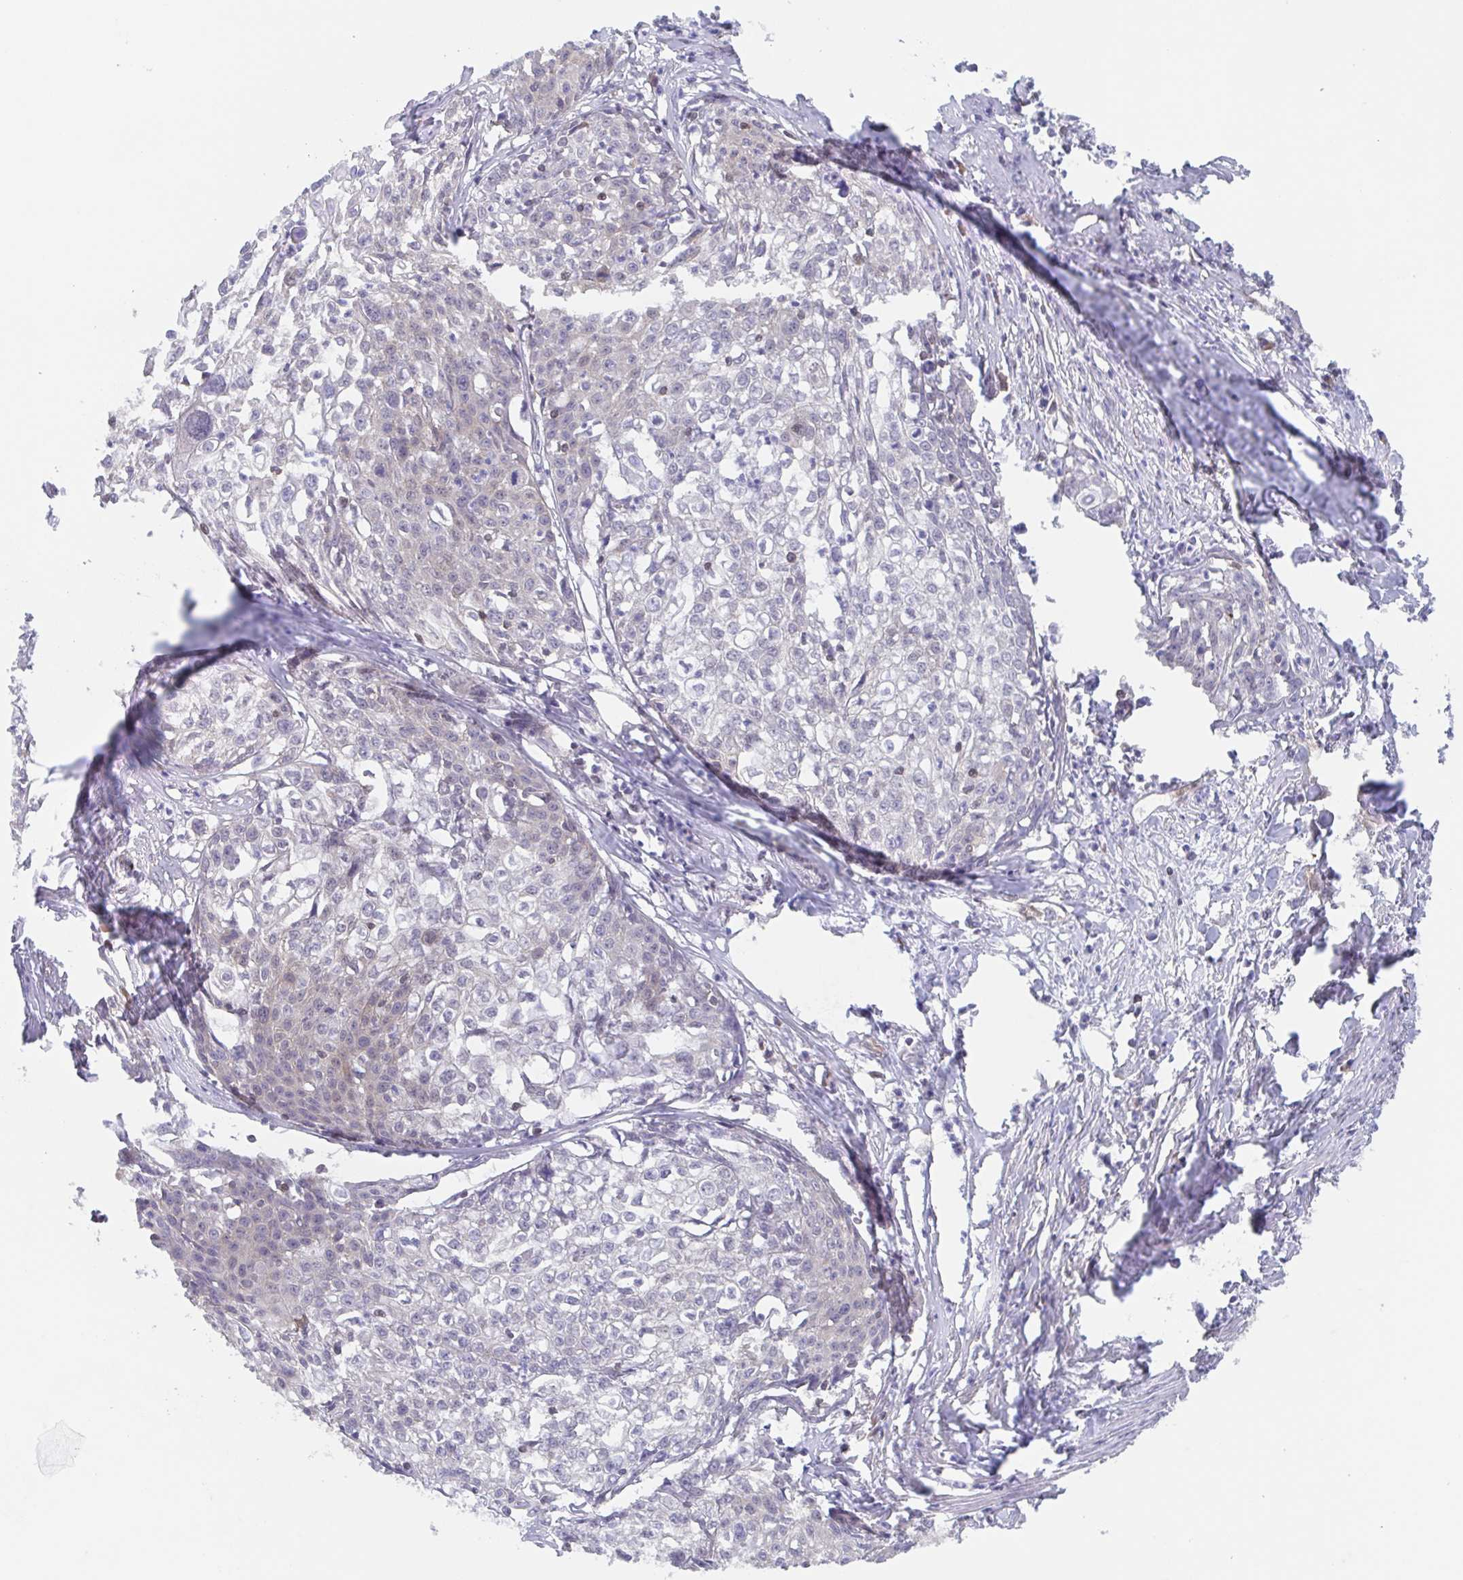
{"staining": {"intensity": "negative", "quantity": "none", "location": "none"}, "tissue": "cervical cancer", "cell_type": "Tumor cells", "image_type": "cancer", "snomed": [{"axis": "morphology", "description": "Squamous cell carcinoma, NOS"}, {"axis": "topography", "description": "Cervix"}], "caption": "Tumor cells are negative for protein expression in human cervical squamous cell carcinoma.", "gene": "AGFG2", "patient": {"sex": "female", "age": 39}}